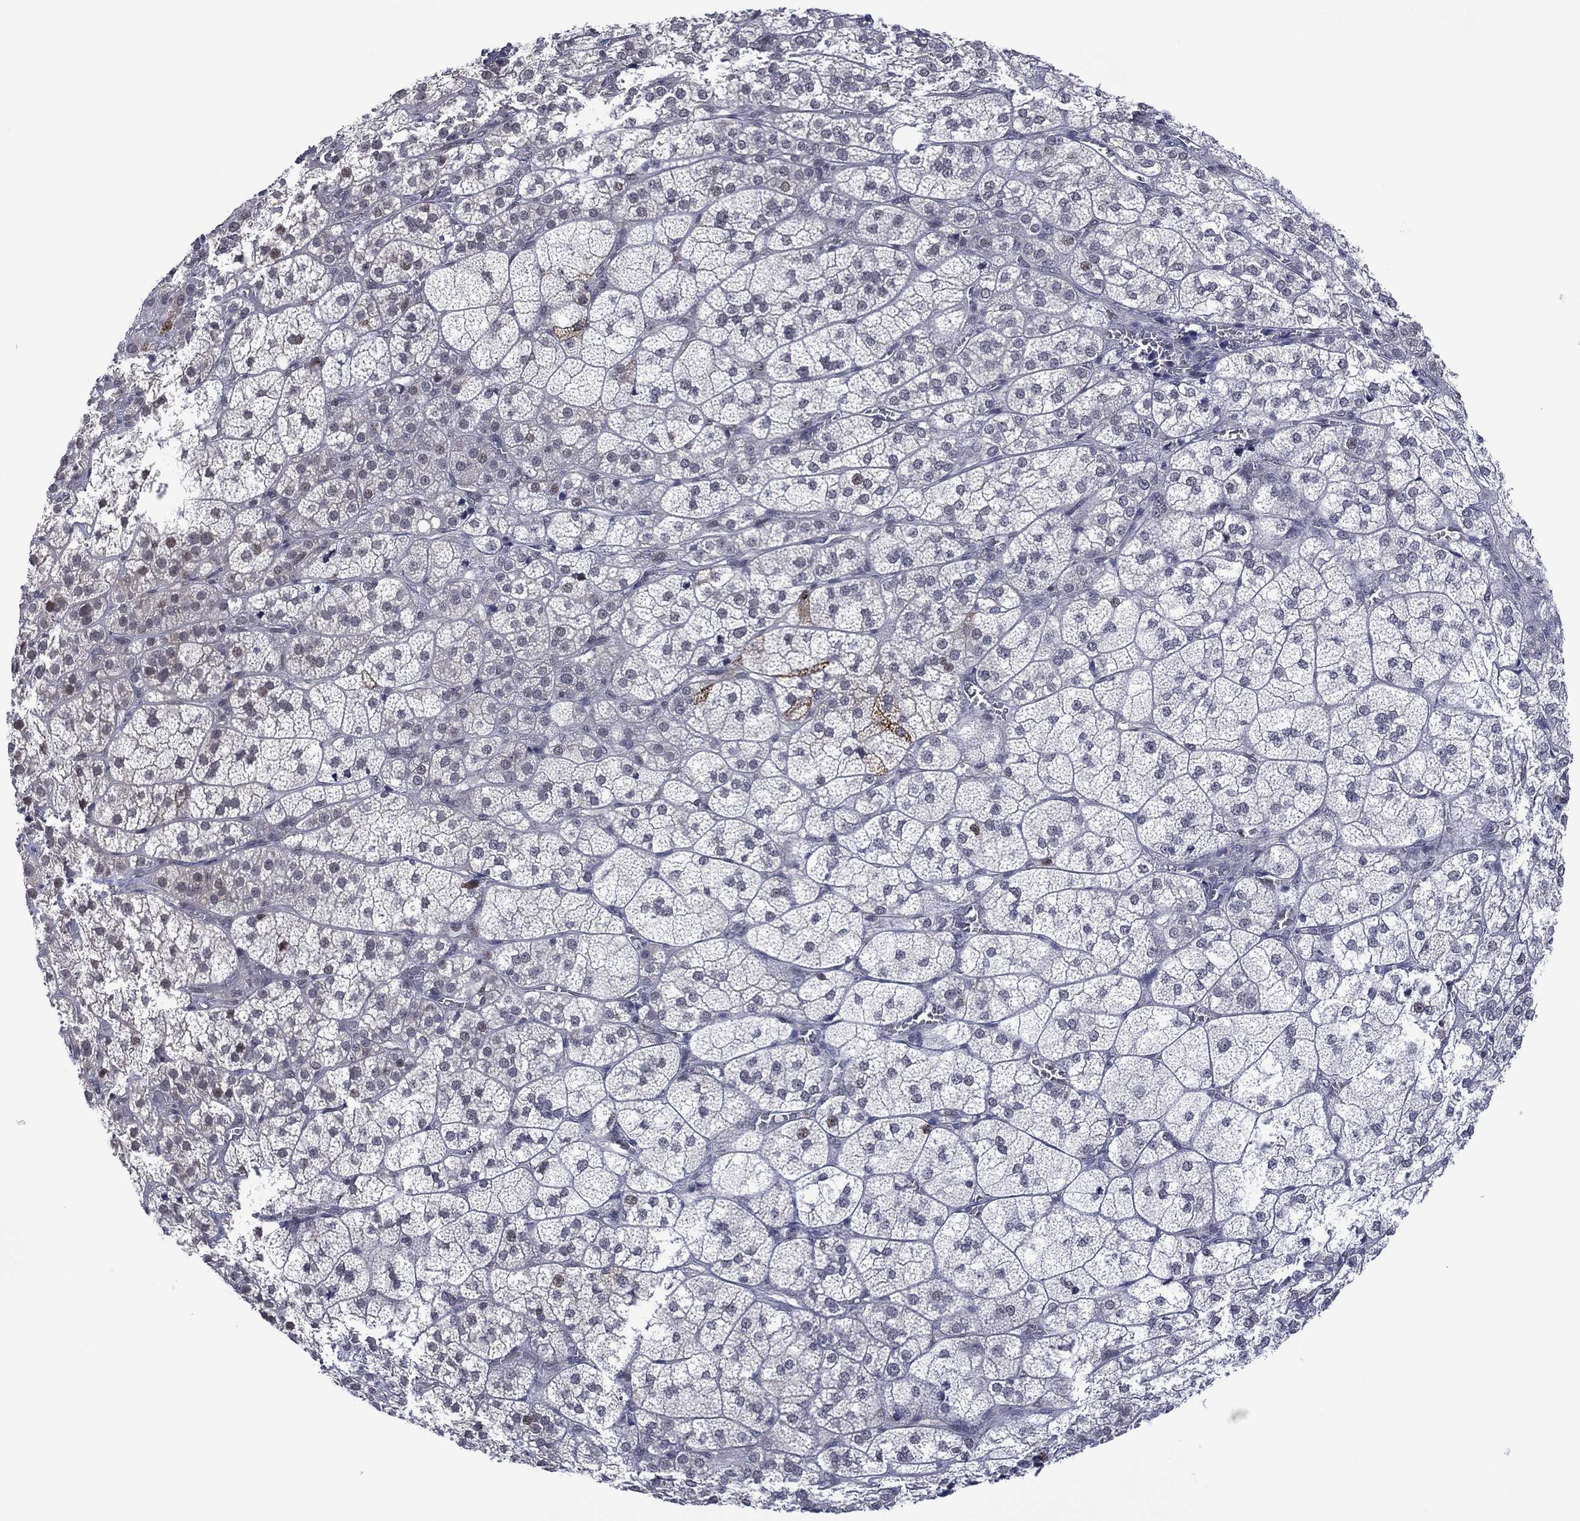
{"staining": {"intensity": "negative", "quantity": "none", "location": "none"}, "tissue": "adrenal gland", "cell_type": "Glandular cells", "image_type": "normal", "snomed": [{"axis": "morphology", "description": "Normal tissue, NOS"}, {"axis": "topography", "description": "Adrenal gland"}], "caption": "Glandular cells show no significant positivity in benign adrenal gland. (DAB immunohistochemistry (IHC), high magnification).", "gene": "DPP4", "patient": {"sex": "female", "age": 60}}